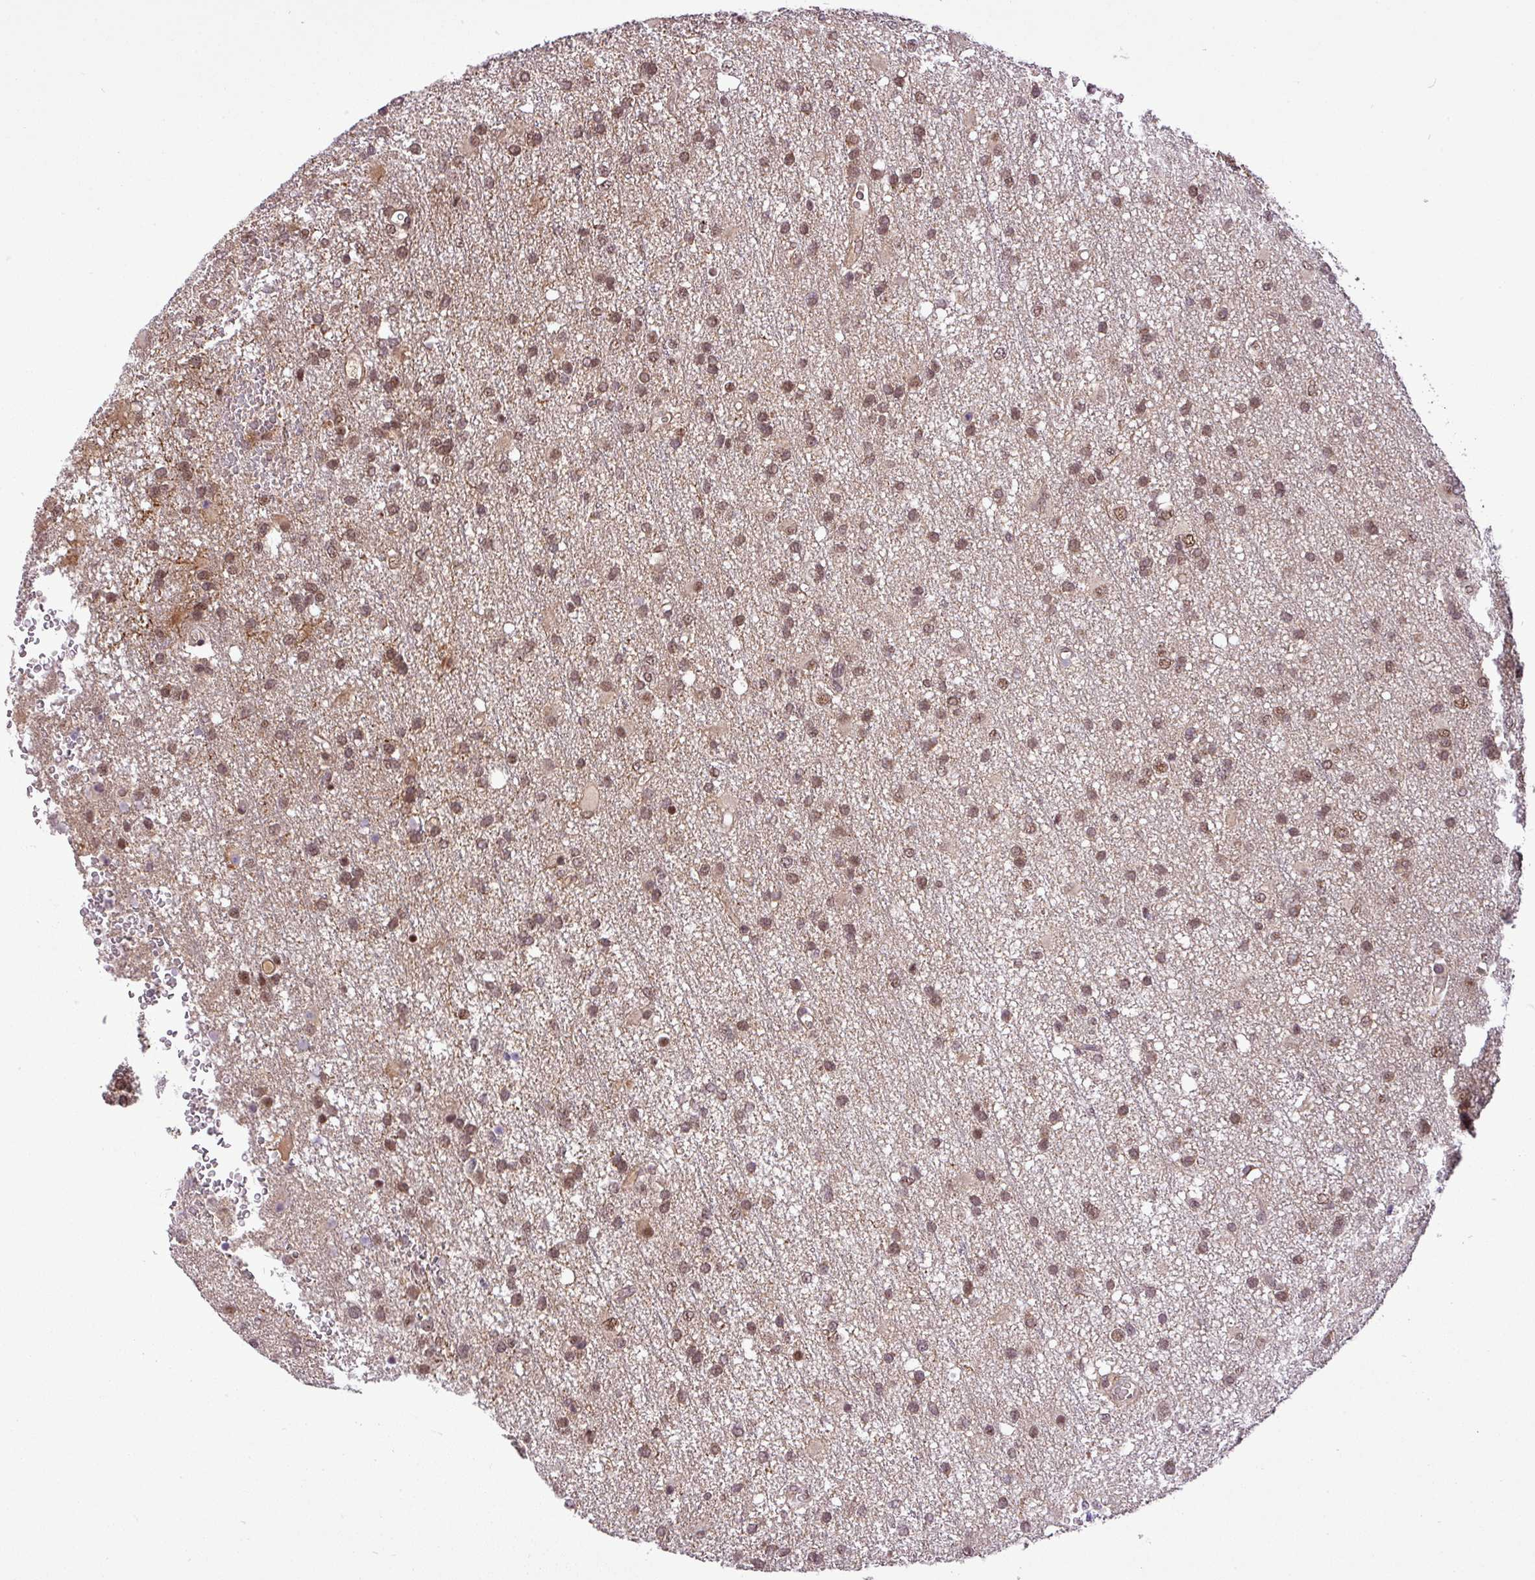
{"staining": {"intensity": "moderate", "quantity": ">75%", "location": "nuclear"}, "tissue": "glioma", "cell_type": "Tumor cells", "image_type": "cancer", "snomed": [{"axis": "morphology", "description": "Glioma, malignant, High grade"}, {"axis": "topography", "description": "Brain"}], "caption": "High-magnification brightfield microscopy of high-grade glioma (malignant) stained with DAB (brown) and counterstained with hematoxylin (blue). tumor cells exhibit moderate nuclear positivity is identified in approximately>75% of cells. The staining was performed using DAB (3,3'-diaminobenzidine) to visualize the protein expression in brown, while the nuclei were stained in blue with hematoxylin (Magnification: 20x).", "gene": "MFHAS1", "patient": {"sex": "female", "age": 74}}